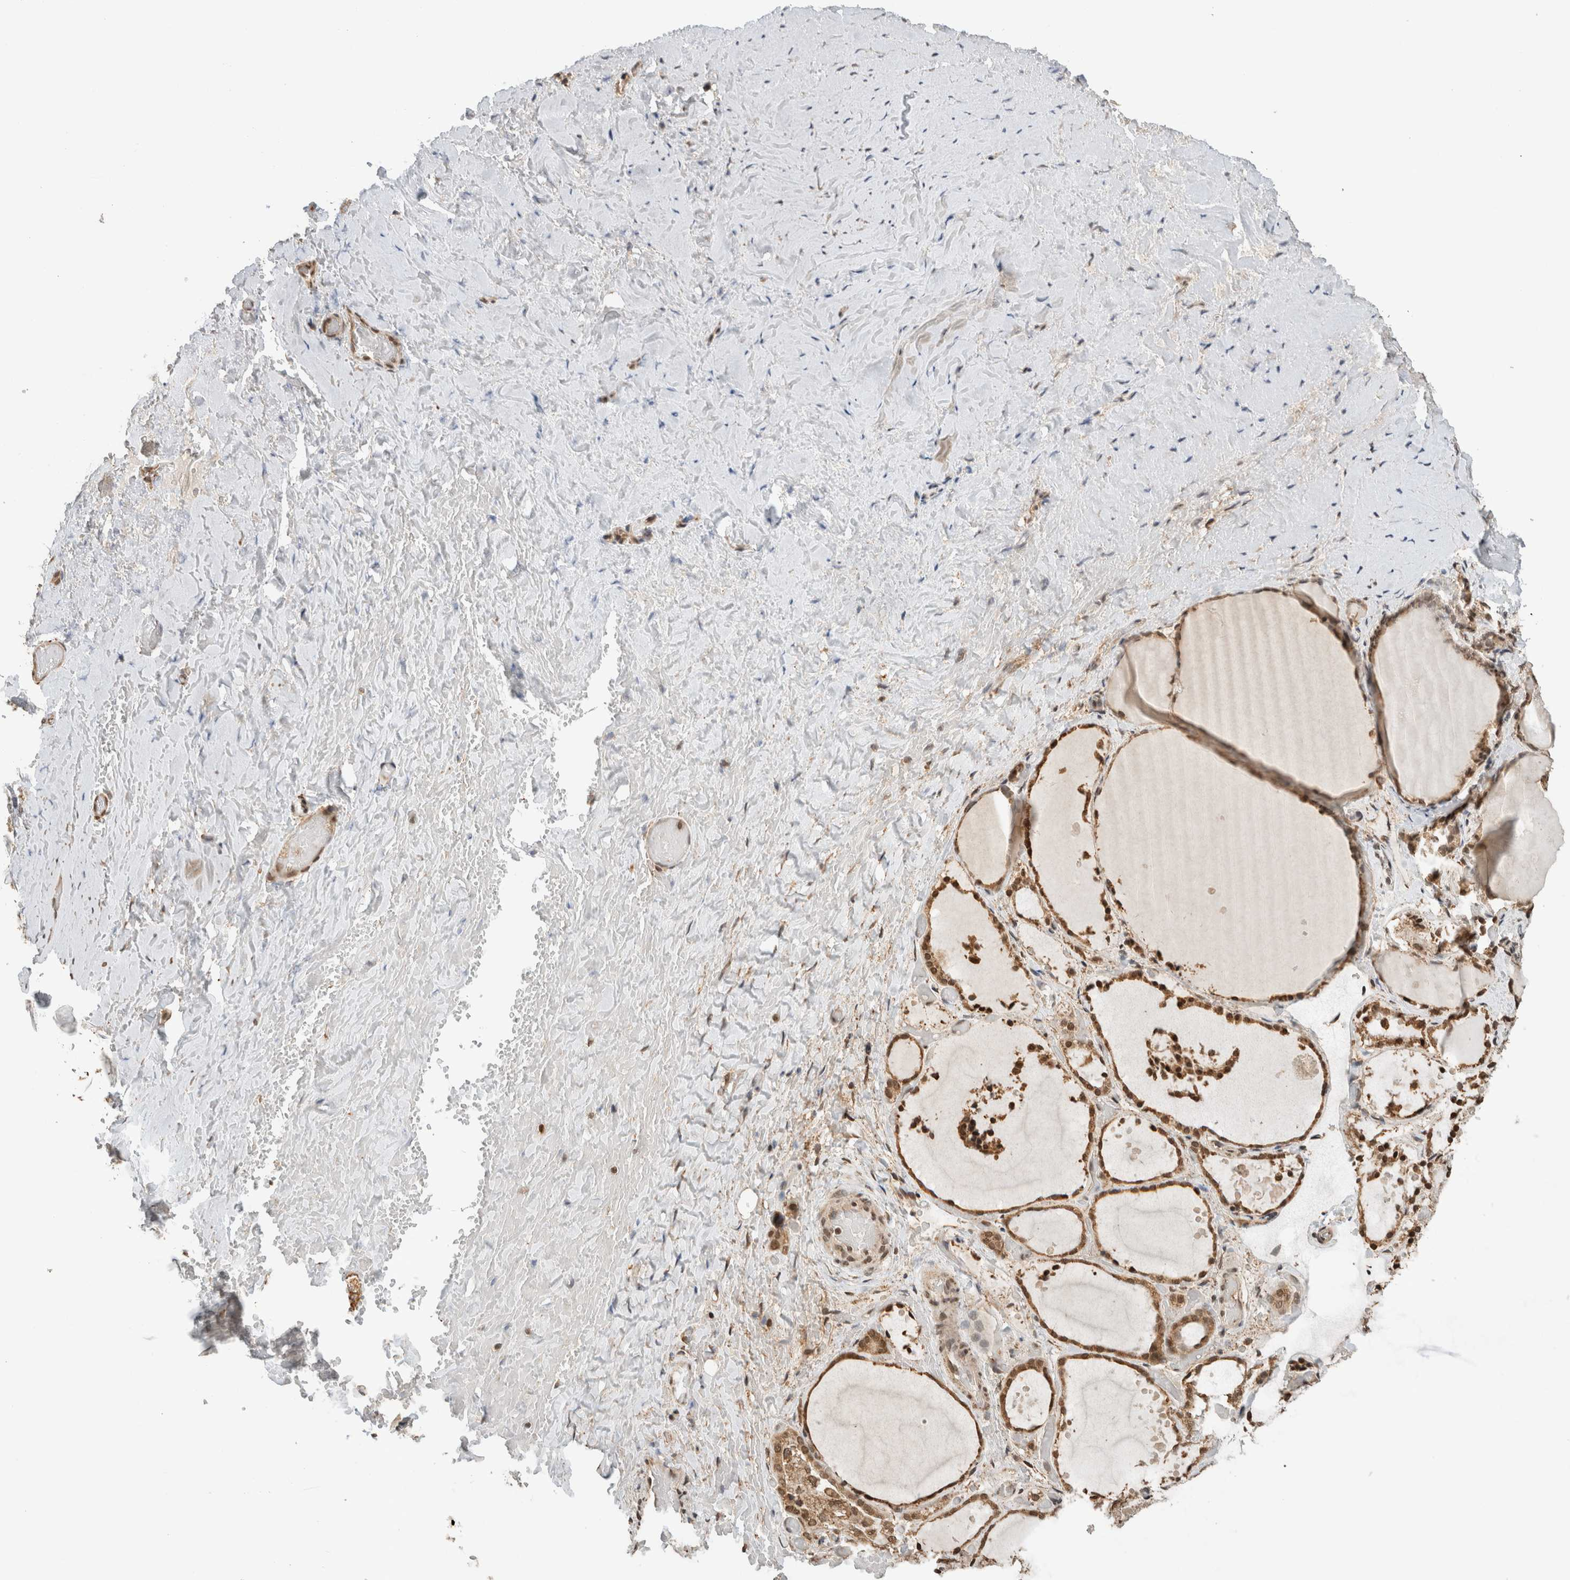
{"staining": {"intensity": "moderate", "quantity": ">75%", "location": "cytoplasmic/membranous,nuclear"}, "tissue": "thyroid gland", "cell_type": "Glandular cells", "image_type": "normal", "snomed": [{"axis": "morphology", "description": "Normal tissue, NOS"}, {"axis": "topography", "description": "Thyroid gland"}], "caption": "This image displays immunohistochemistry (IHC) staining of normal thyroid gland, with medium moderate cytoplasmic/membranous,nuclear positivity in about >75% of glandular cells.", "gene": "C1orf21", "patient": {"sex": "female", "age": 44}}